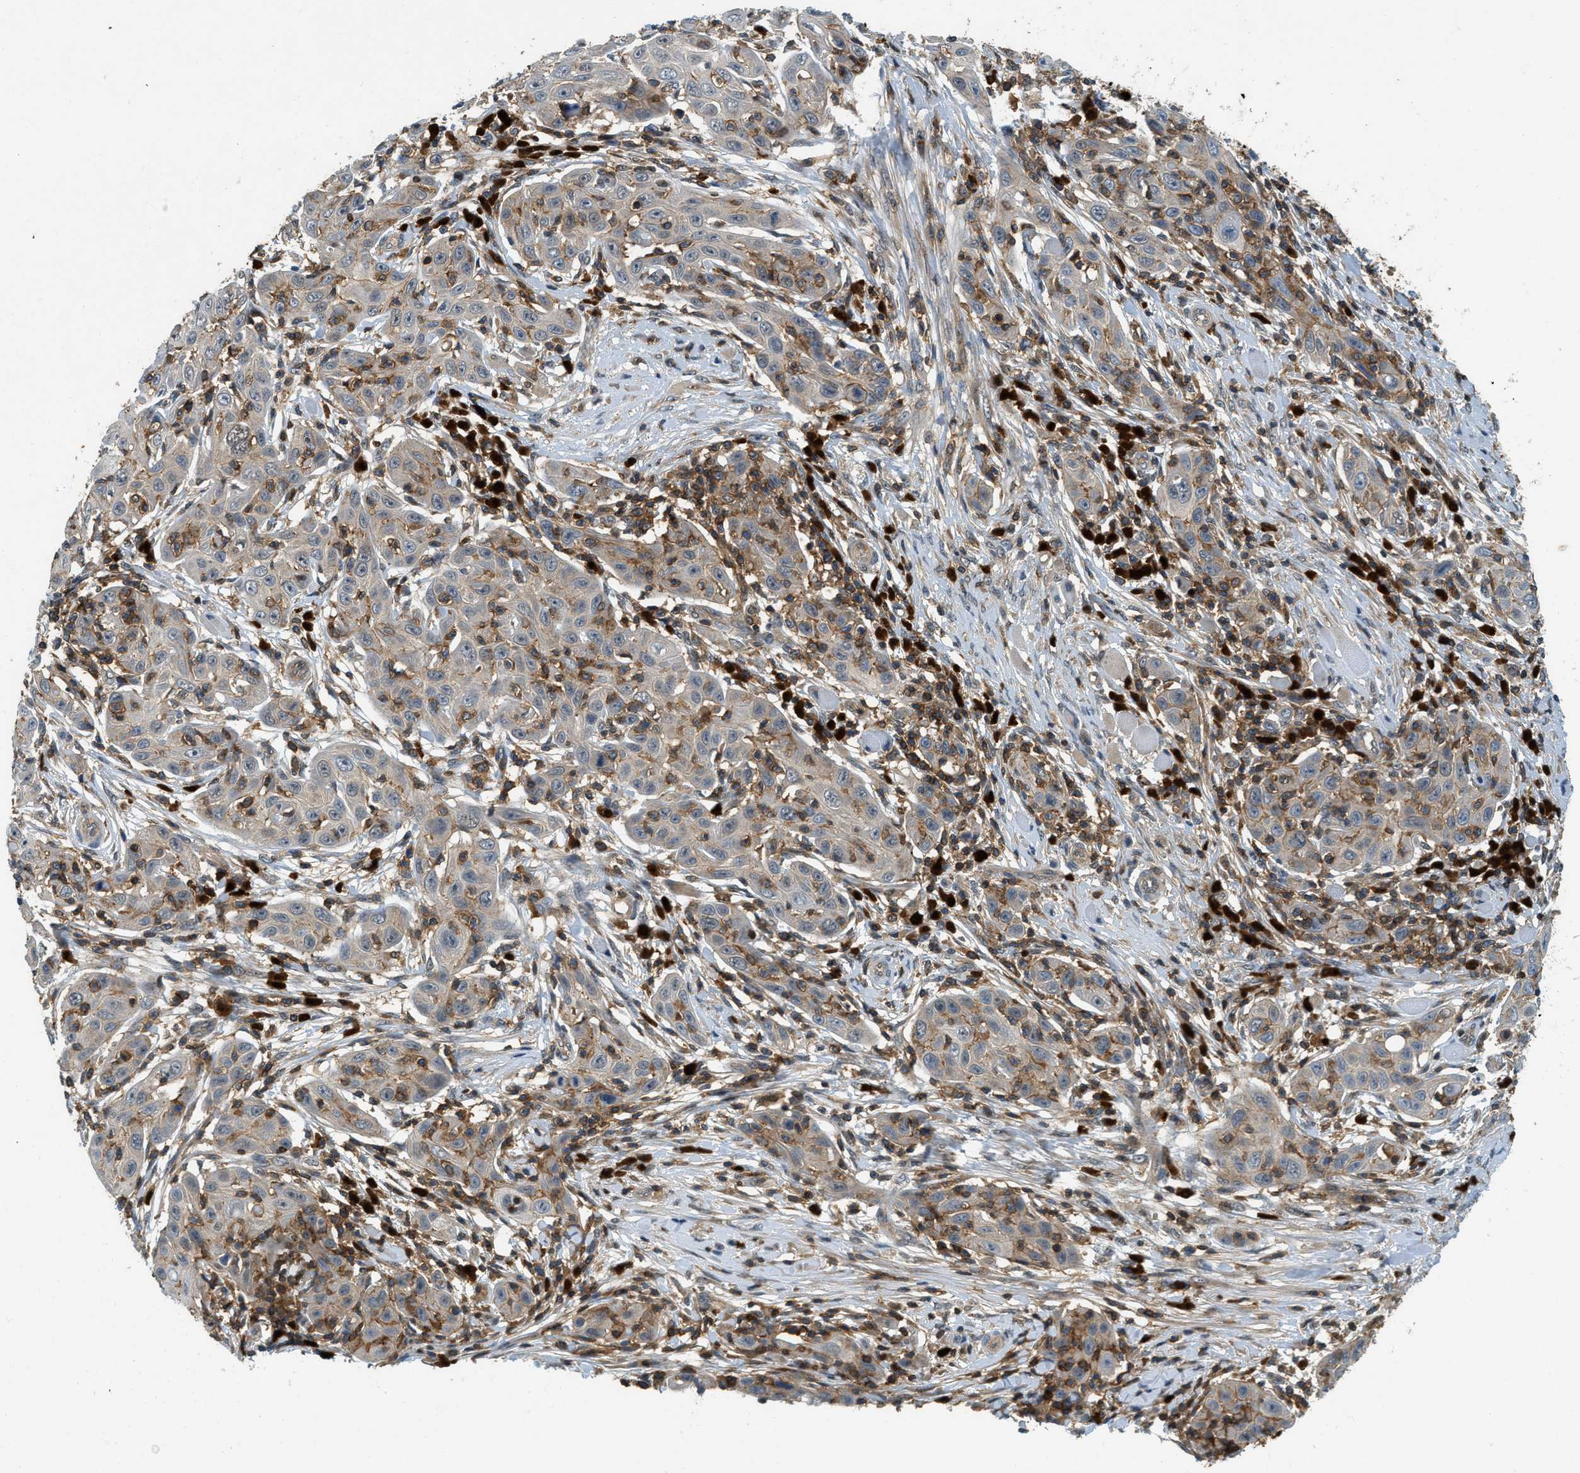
{"staining": {"intensity": "moderate", "quantity": "25%-75%", "location": "cytoplasmic/membranous"}, "tissue": "skin cancer", "cell_type": "Tumor cells", "image_type": "cancer", "snomed": [{"axis": "morphology", "description": "Squamous cell carcinoma, NOS"}, {"axis": "topography", "description": "Skin"}], "caption": "Immunohistochemical staining of squamous cell carcinoma (skin) demonstrates medium levels of moderate cytoplasmic/membranous protein staining in about 25%-75% of tumor cells. (Brightfield microscopy of DAB IHC at high magnification).", "gene": "GMPPB", "patient": {"sex": "female", "age": 88}}